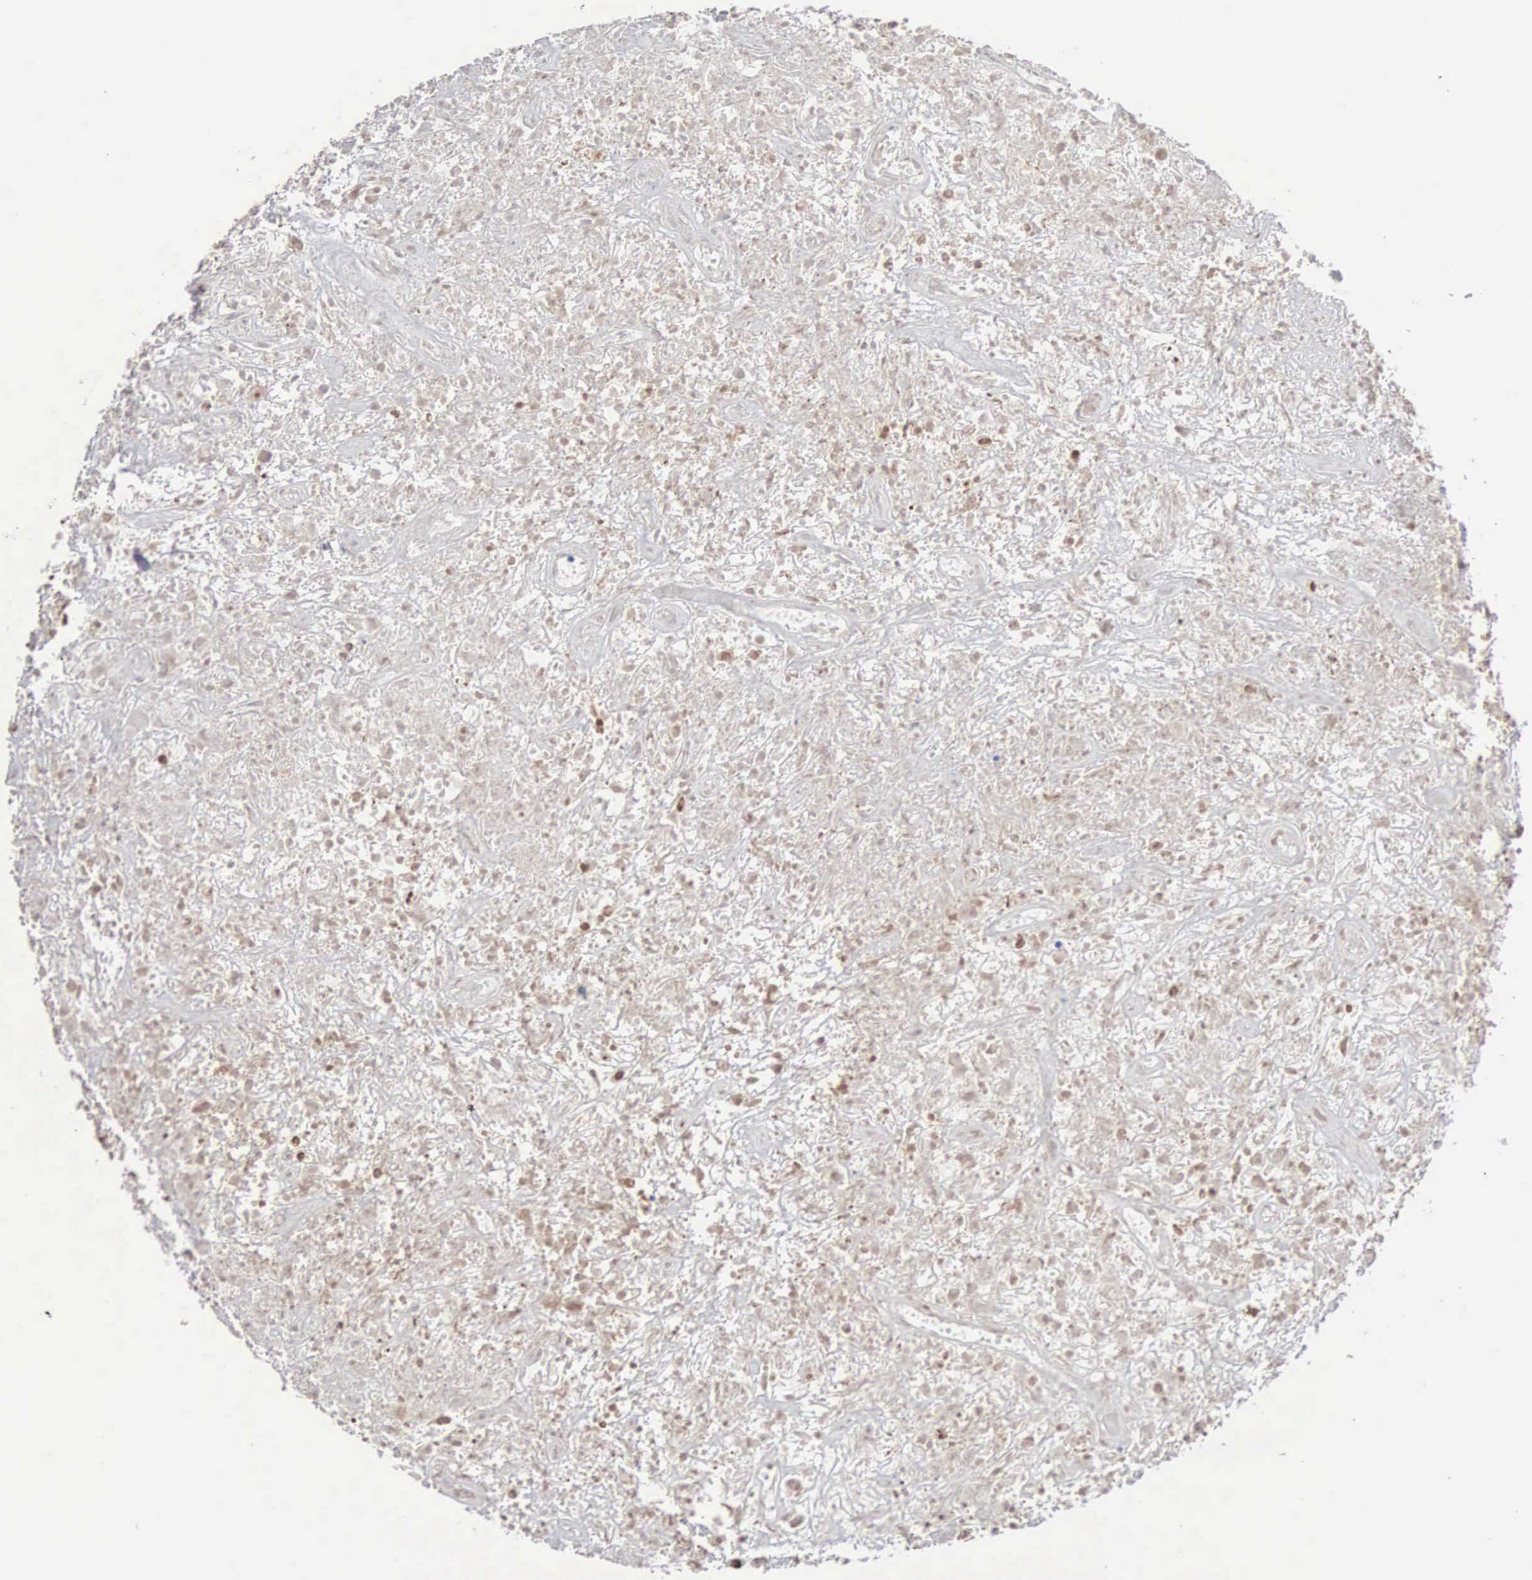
{"staining": {"intensity": "weak", "quantity": "25%-75%", "location": "cytoplasmic/membranous"}, "tissue": "lymphoma", "cell_type": "Tumor cells", "image_type": "cancer", "snomed": [{"axis": "morphology", "description": "Hodgkin's disease, NOS"}, {"axis": "topography", "description": "Lymph node"}], "caption": "Immunohistochemical staining of Hodgkin's disease demonstrates low levels of weak cytoplasmic/membranous protein expression in approximately 25%-75% of tumor cells.", "gene": "MTHFD1", "patient": {"sex": "male", "age": 46}}